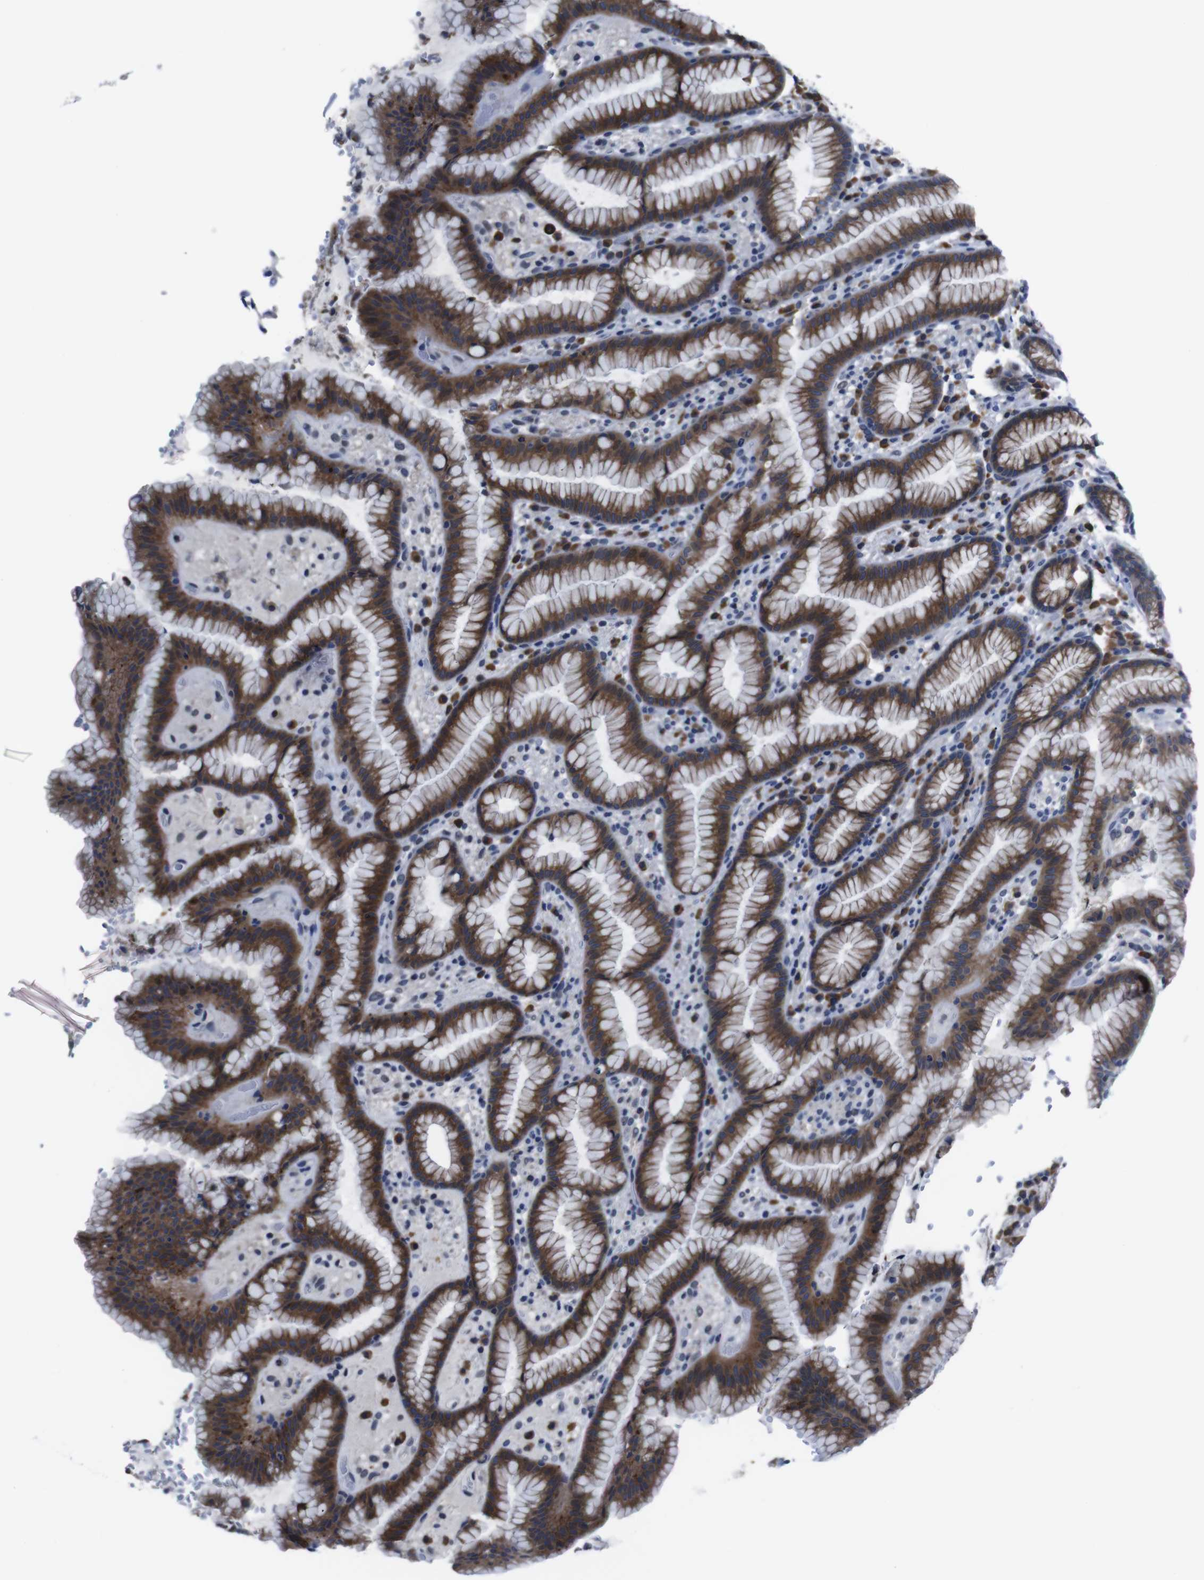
{"staining": {"intensity": "strong", "quantity": "25%-75%", "location": "cytoplasmic/membranous"}, "tissue": "stomach", "cell_type": "Glandular cells", "image_type": "normal", "snomed": [{"axis": "morphology", "description": "Normal tissue, NOS"}, {"axis": "topography", "description": "Stomach, lower"}], "caption": "Stomach stained with immunohistochemistry reveals strong cytoplasmic/membranous staining in about 25%-75% of glandular cells.", "gene": "SEMA4B", "patient": {"sex": "male", "age": 52}}